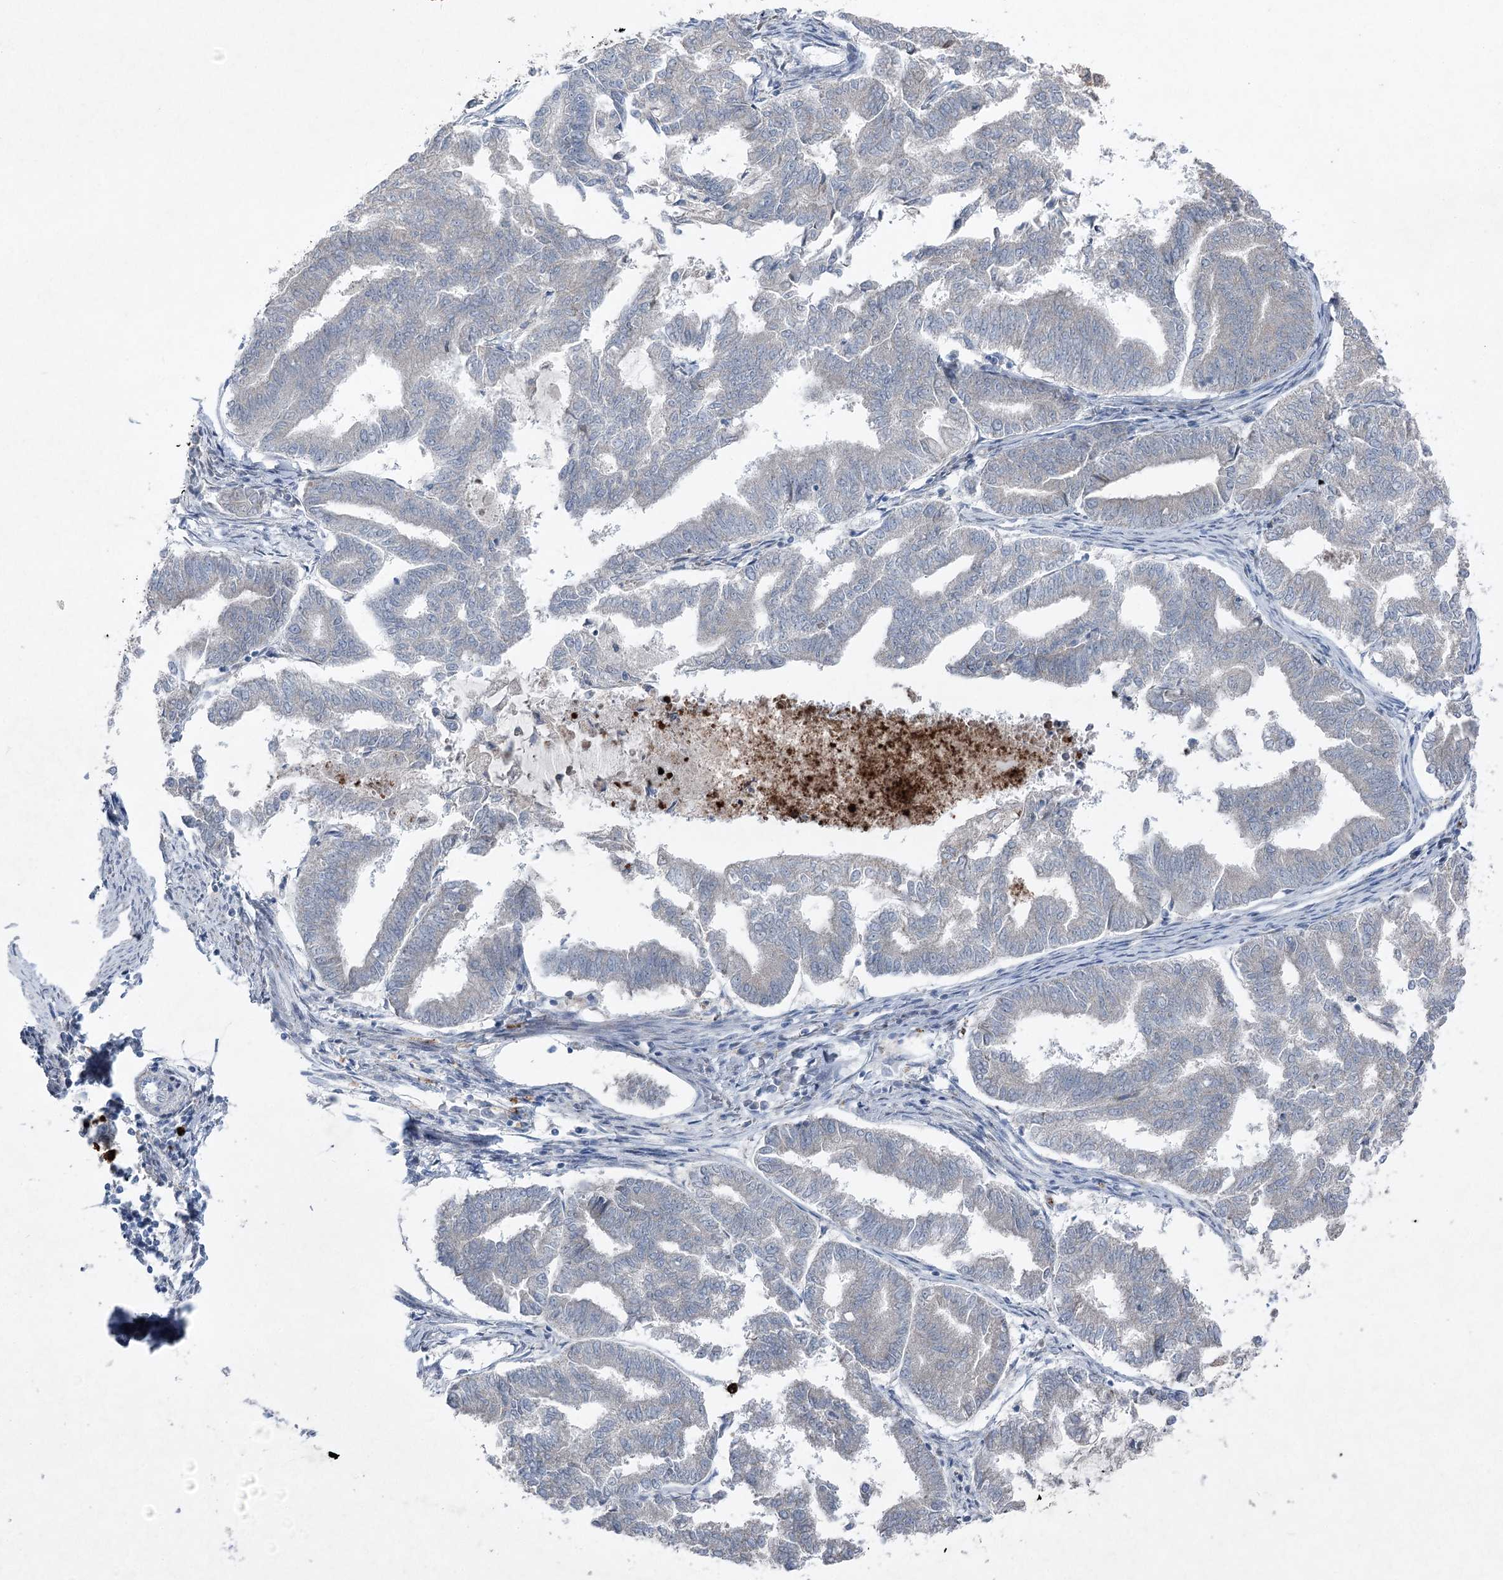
{"staining": {"intensity": "negative", "quantity": "none", "location": "none"}, "tissue": "endometrial cancer", "cell_type": "Tumor cells", "image_type": "cancer", "snomed": [{"axis": "morphology", "description": "Adenocarcinoma, NOS"}, {"axis": "topography", "description": "Endometrium"}], "caption": "An image of human endometrial cancer is negative for staining in tumor cells.", "gene": "PLA2G12A", "patient": {"sex": "female", "age": 79}}